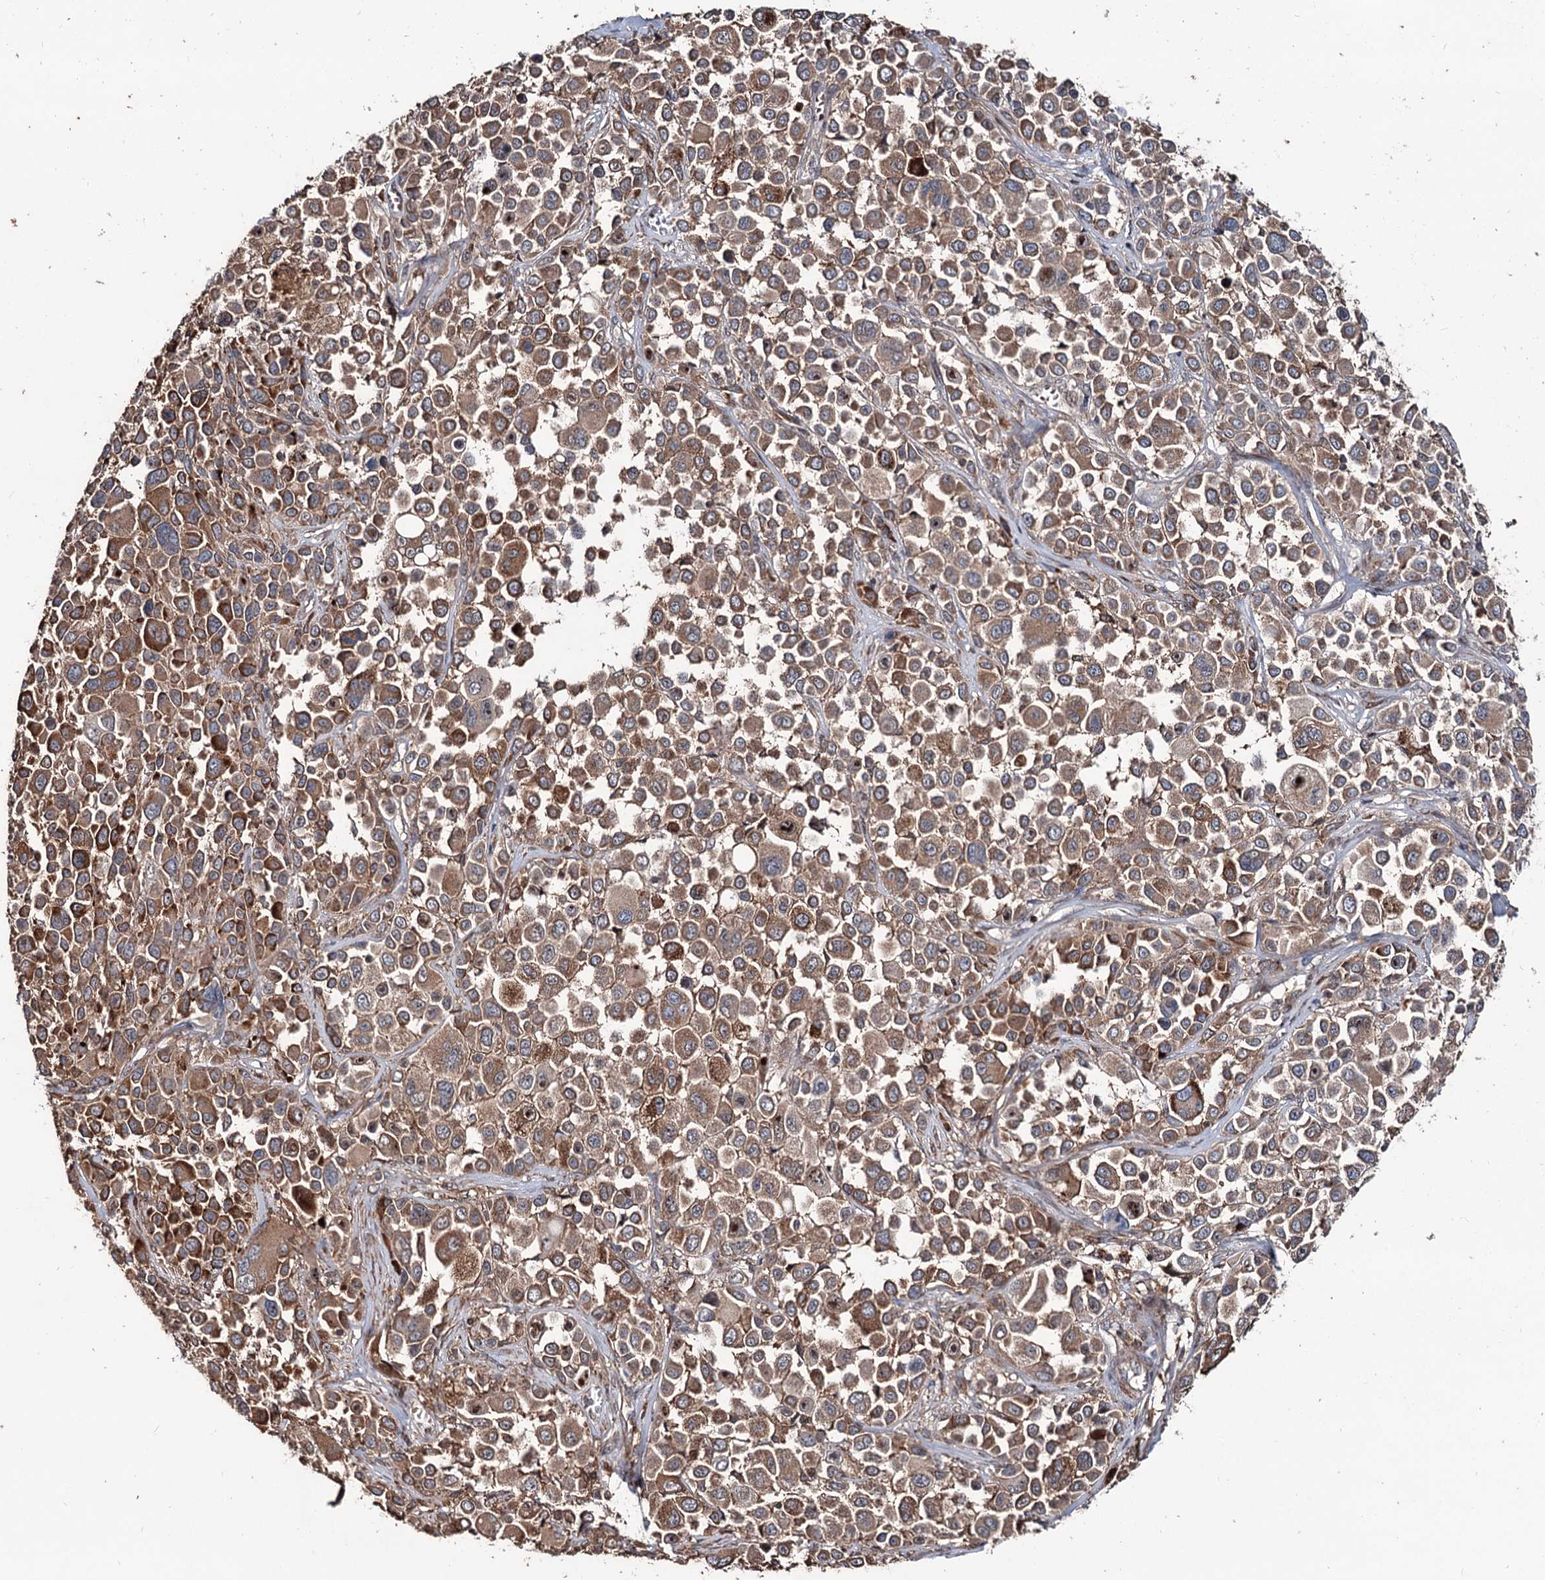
{"staining": {"intensity": "moderate", "quantity": ">75%", "location": "cytoplasmic/membranous"}, "tissue": "melanoma", "cell_type": "Tumor cells", "image_type": "cancer", "snomed": [{"axis": "morphology", "description": "Malignant melanoma, NOS"}, {"axis": "topography", "description": "Skin of trunk"}], "caption": "The immunohistochemical stain highlights moderate cytoplasmic/membranous expression in tumor cells of malignant melanoma tissue.", "gene": "GRIP1", "patient": {"sex": "male", "age": 71}}